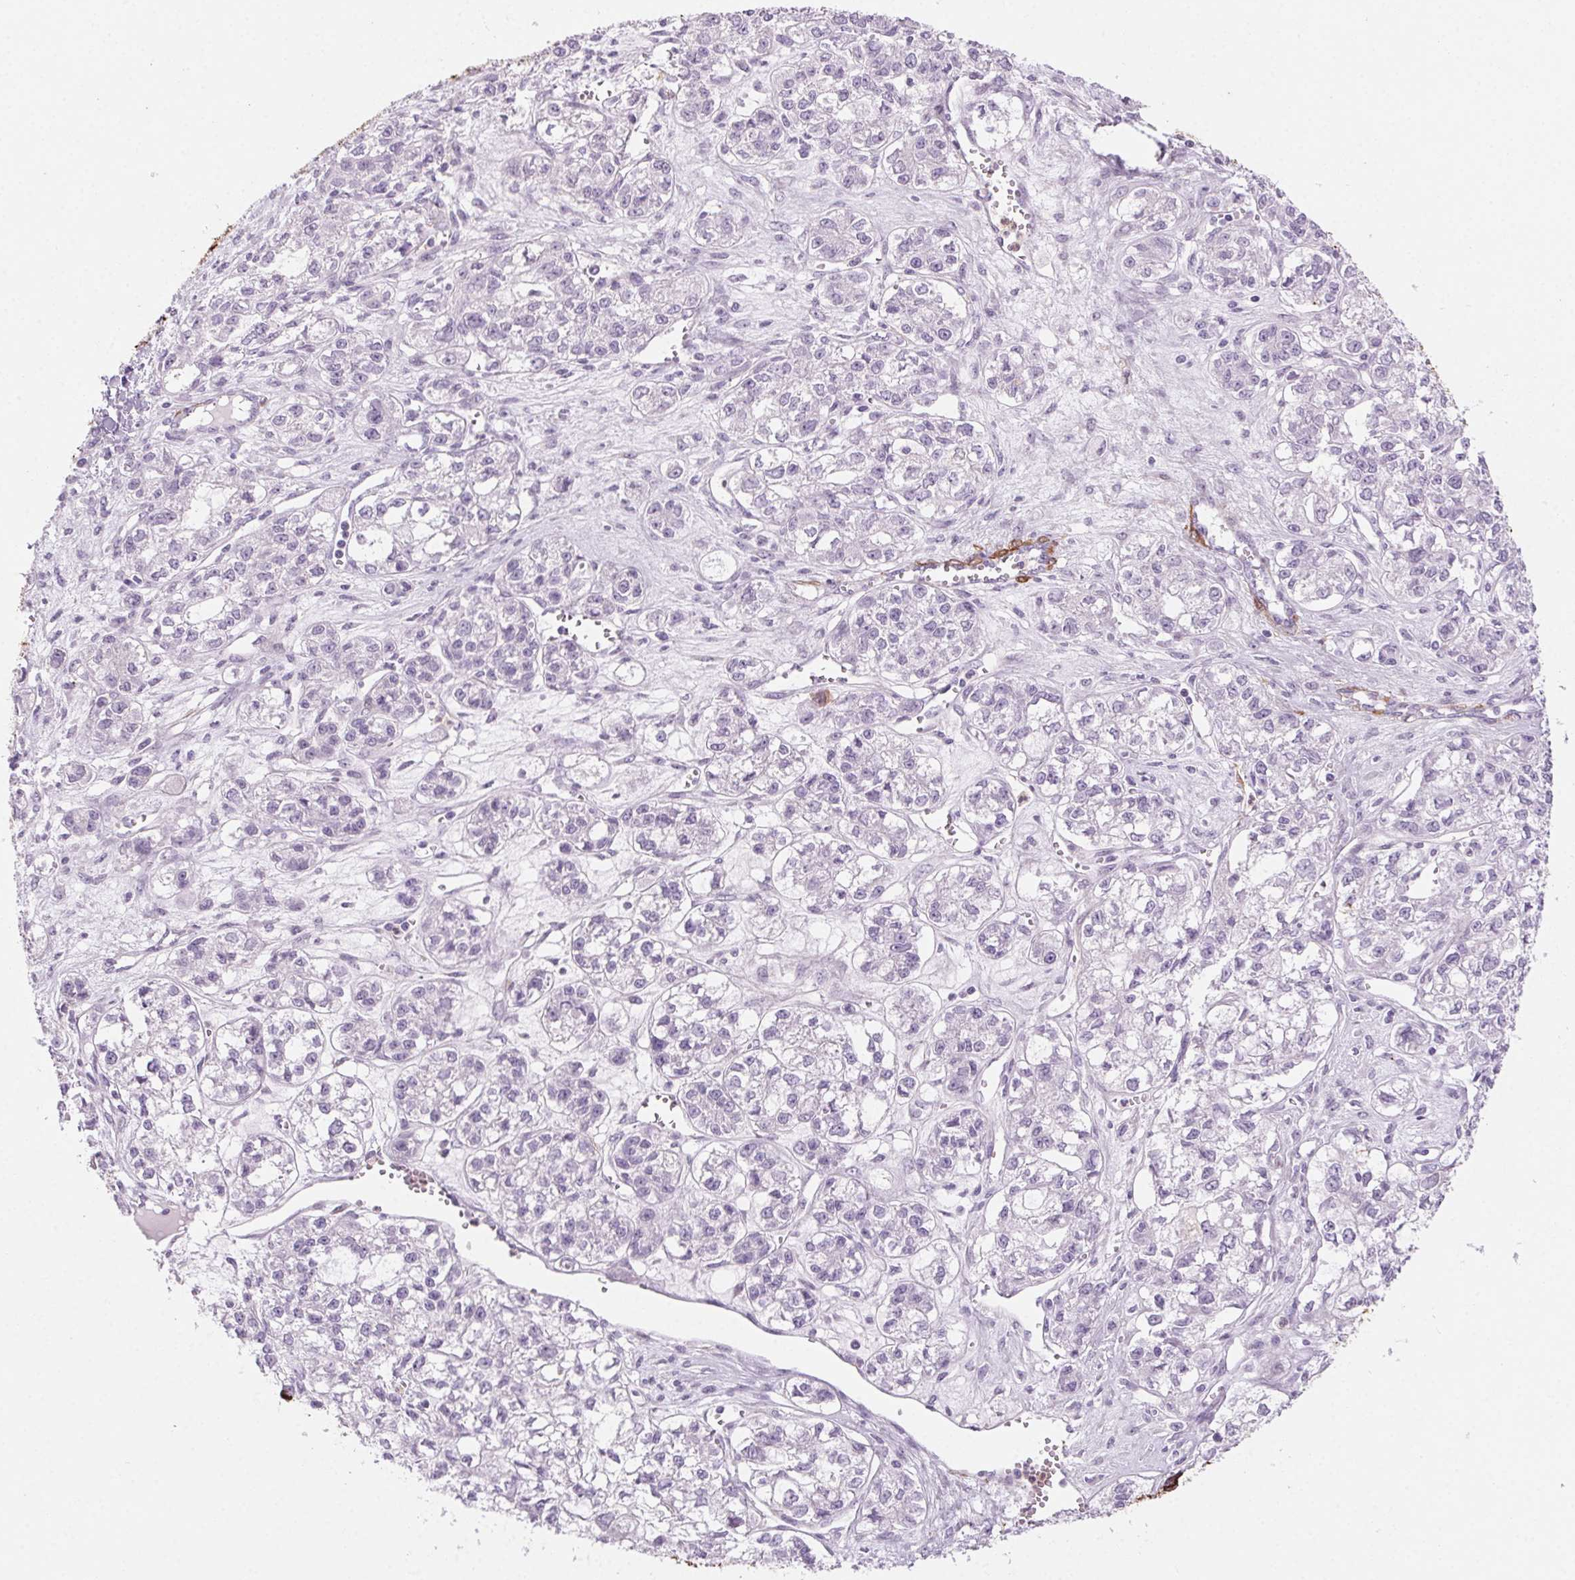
{"staining": {"intensity": "negative", "quantity": "none", "location": "none"}, "tissue": "ovarian cancer", "cell_type": "Tumor cells", "image_type": "cancer", "snomed": [{"axis": "morphology", "description": "Carcinoma, endometroid"}, {"axis": "topography", "description": "Ovary"}], "caption": "Tumor cells are negative for protein expression in human ovarian cancer. (Brightfield microscopy of DAB (3,3'-diaminobenzidine) immunohistochemistry at high magnification).", "gene": "GPX8", "patient": {"sex": "female", "age": 64}}